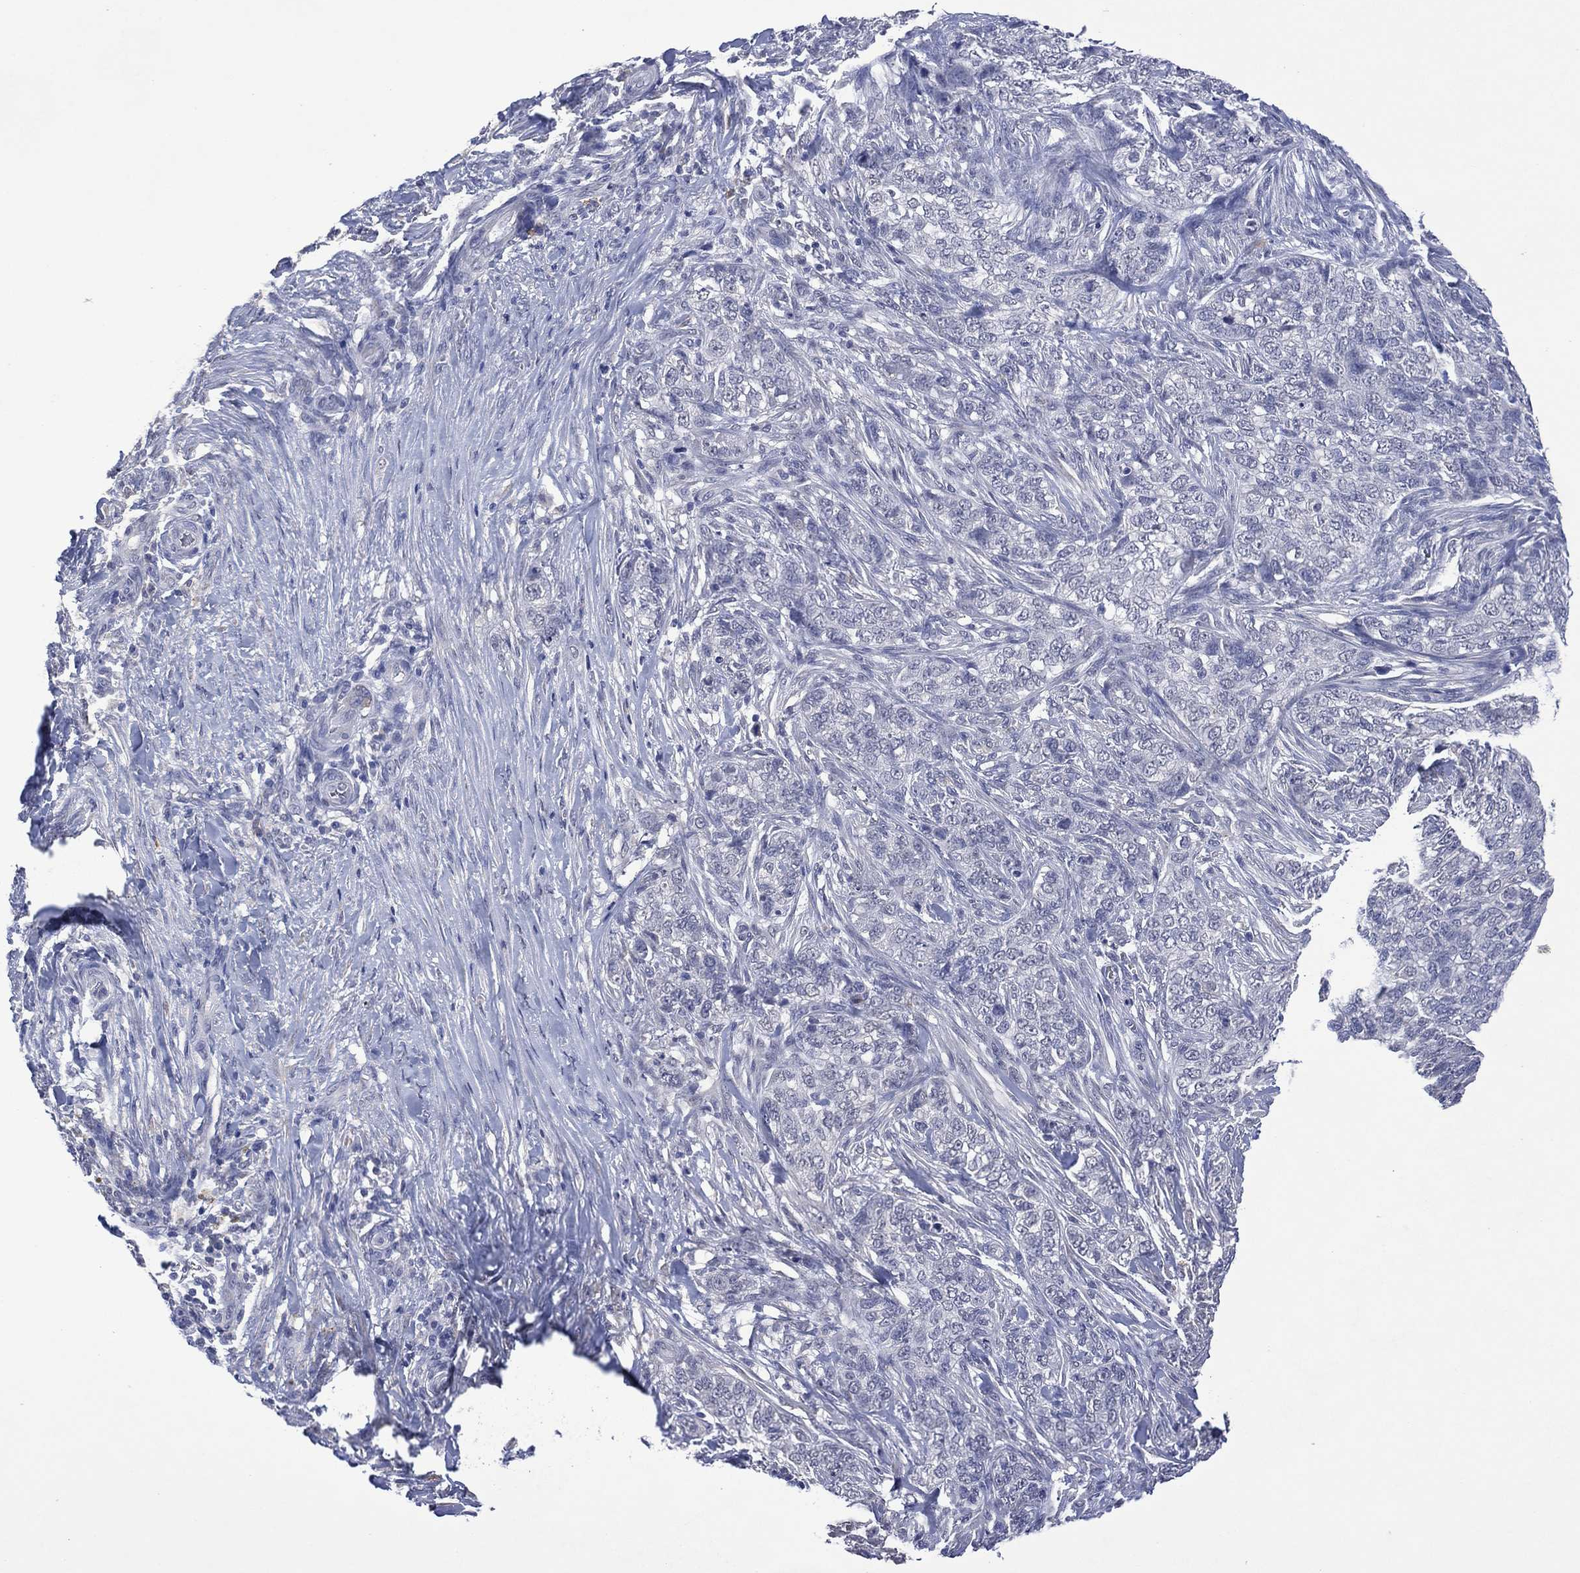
{"staining": {"intensity": "negative", "quantity": "none", "location": "none"}, "tissue": "skin cancer", "cell_type": "Tumor cells", "image_type": "cancer", "snomed": [{"axis": "morphology", "description": "Basal cell carcinoma"}, {"axis": "topography", "description": "Skin"}], "caption": "A high-resolution photomicrograph shows immunohistochemistry staining of basal cell carcinoma (skin), which demonstrates no significant staining in tumor cells. (Brightfield microscopy of DAB immunohistochemistry at high magnification).", "gene": "ASB10", "patient": {"sex": "female", "age": 69}}